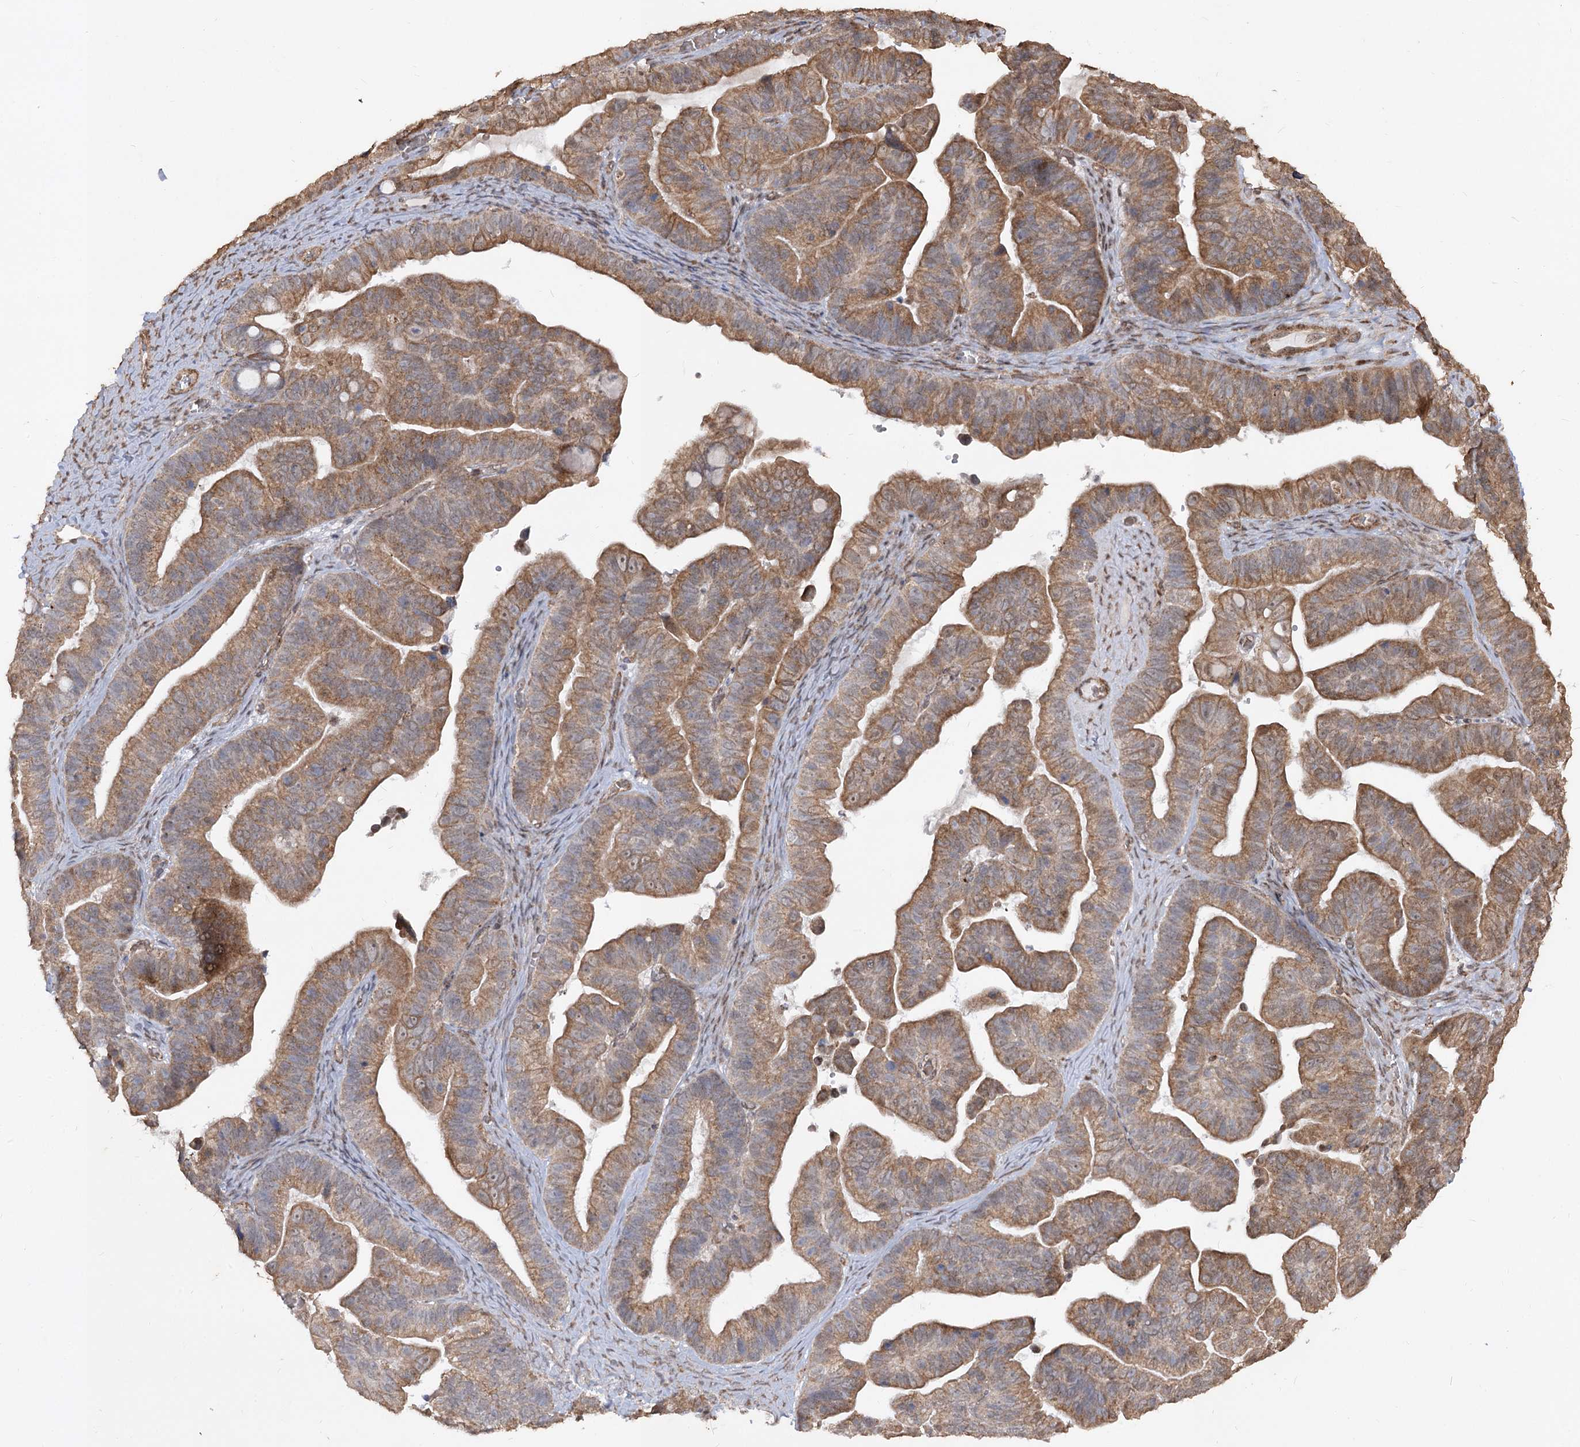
{"staining": {"intensity": "moderate", "quantity": ">75%", "location": "cytoplasmic/membranous"}, "tissue": "ovarian cancer", "cell_type": "Tumor cells", "image_type": "cancer", "snomed": [{"axis": "morphology", "description": "Cystadenocarcinoma, serous, NOS"}, {"axis": "topography", "description": "Ovary"}], "caption": "IHC of ovarian cancer (serous cystadenocarcinoma) exhibits medium levels of moderate cytoplasmic/membranous positivity in approximately >75% of tumor cells.", "gene": "ZSCAN23", "patient": {"sex": "female", "age": 56}}